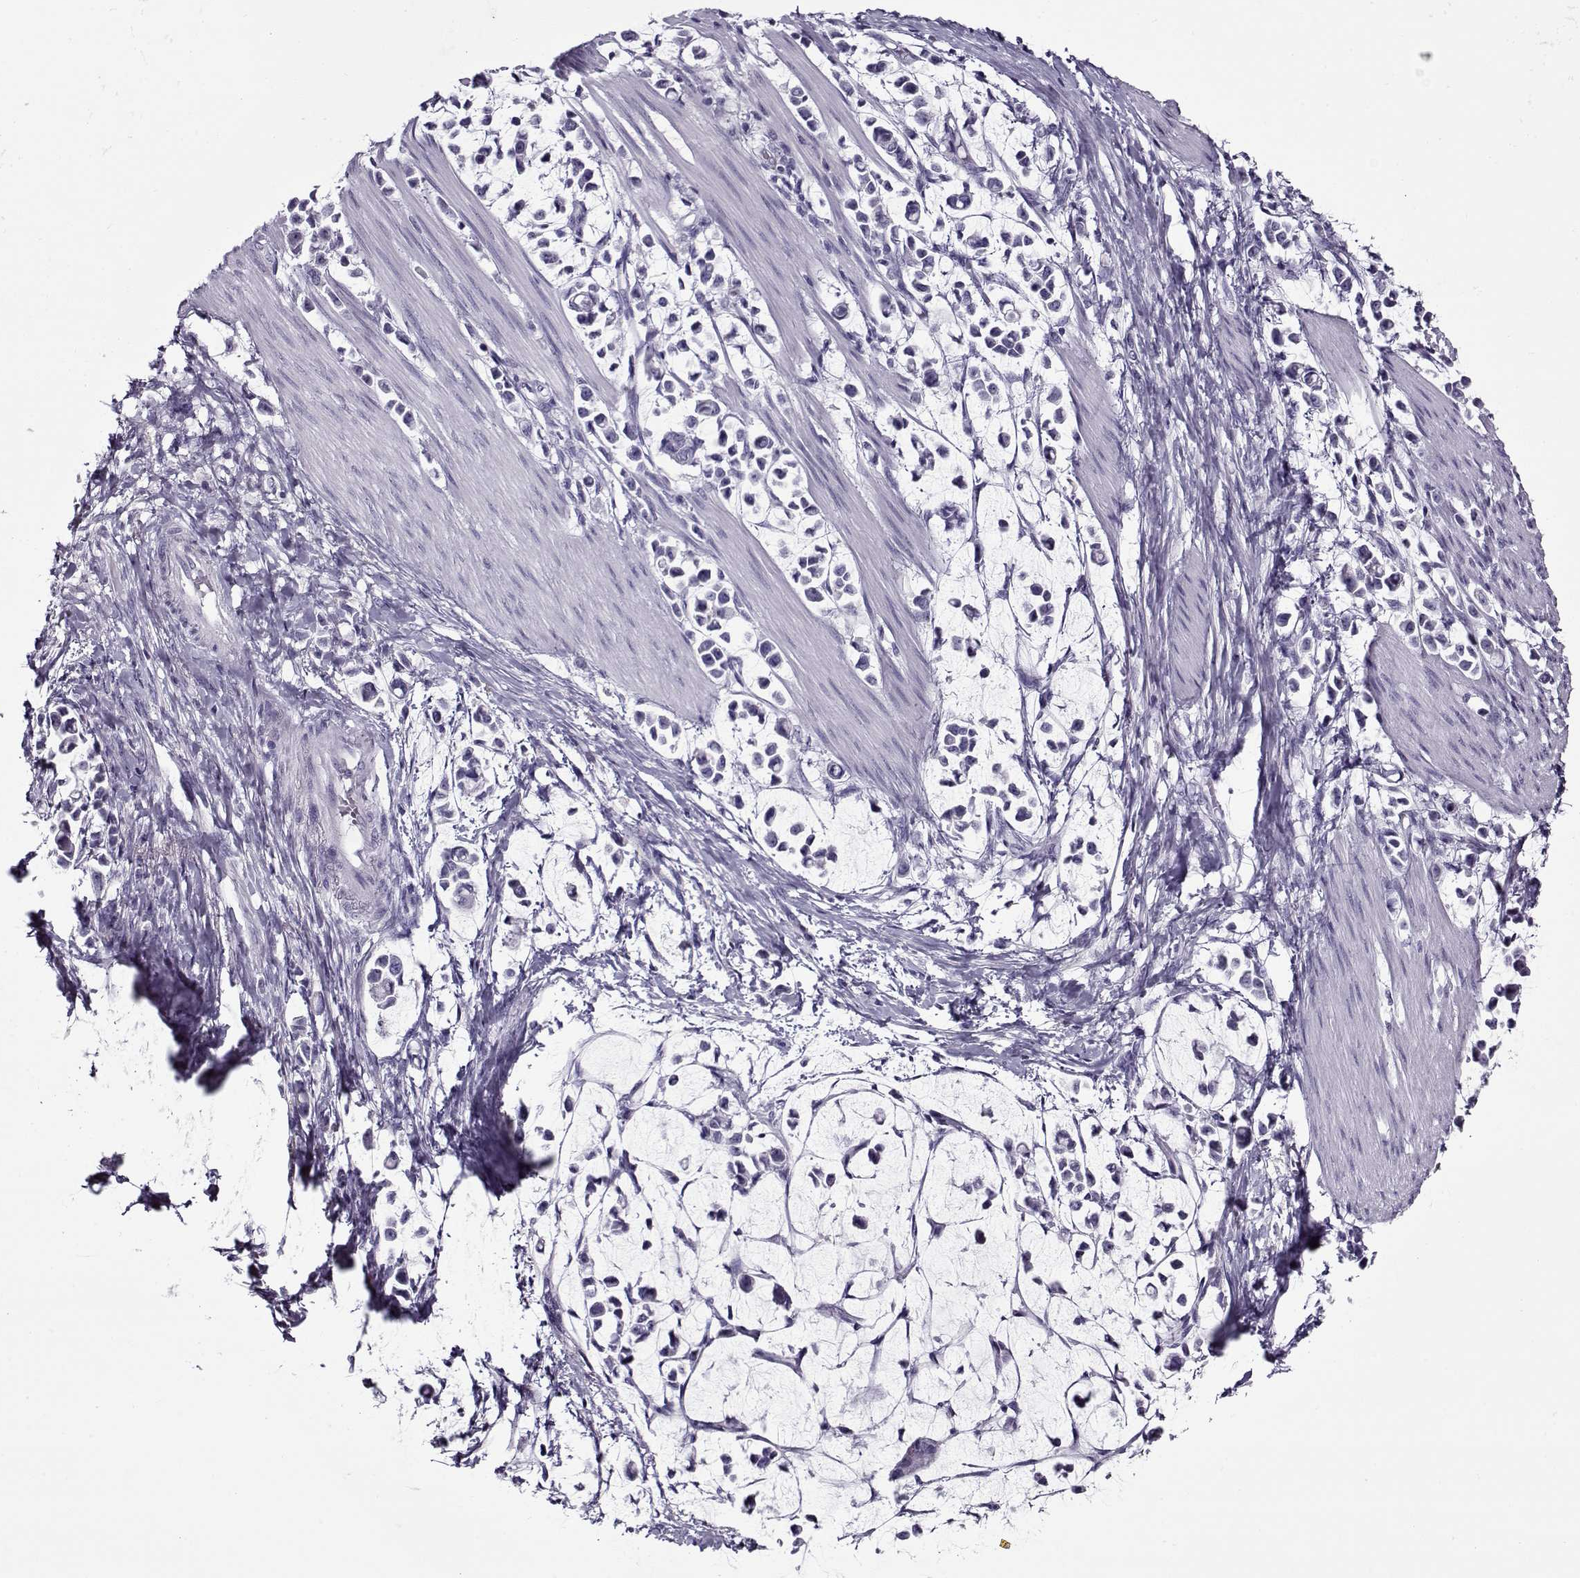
{"staining": {"intensity": "negative", "quantity": "none", "location": "none"}, "tissue": "stomach cancer", "cell_type": "Tumor cells", "image_type": "cancer", "snomed": [{"axis": "morphology", "description": "Adenocarcinoma, NOS"}, {"axis": "topography", "description": "Stomach"}], "caption": "Protein analysis of stomach cancer (adenocarcinoma) demonstrates no significant staining in tumor cells.", "gene": "GAGE2A", "patient": {"sex": "male", "age": 82}}